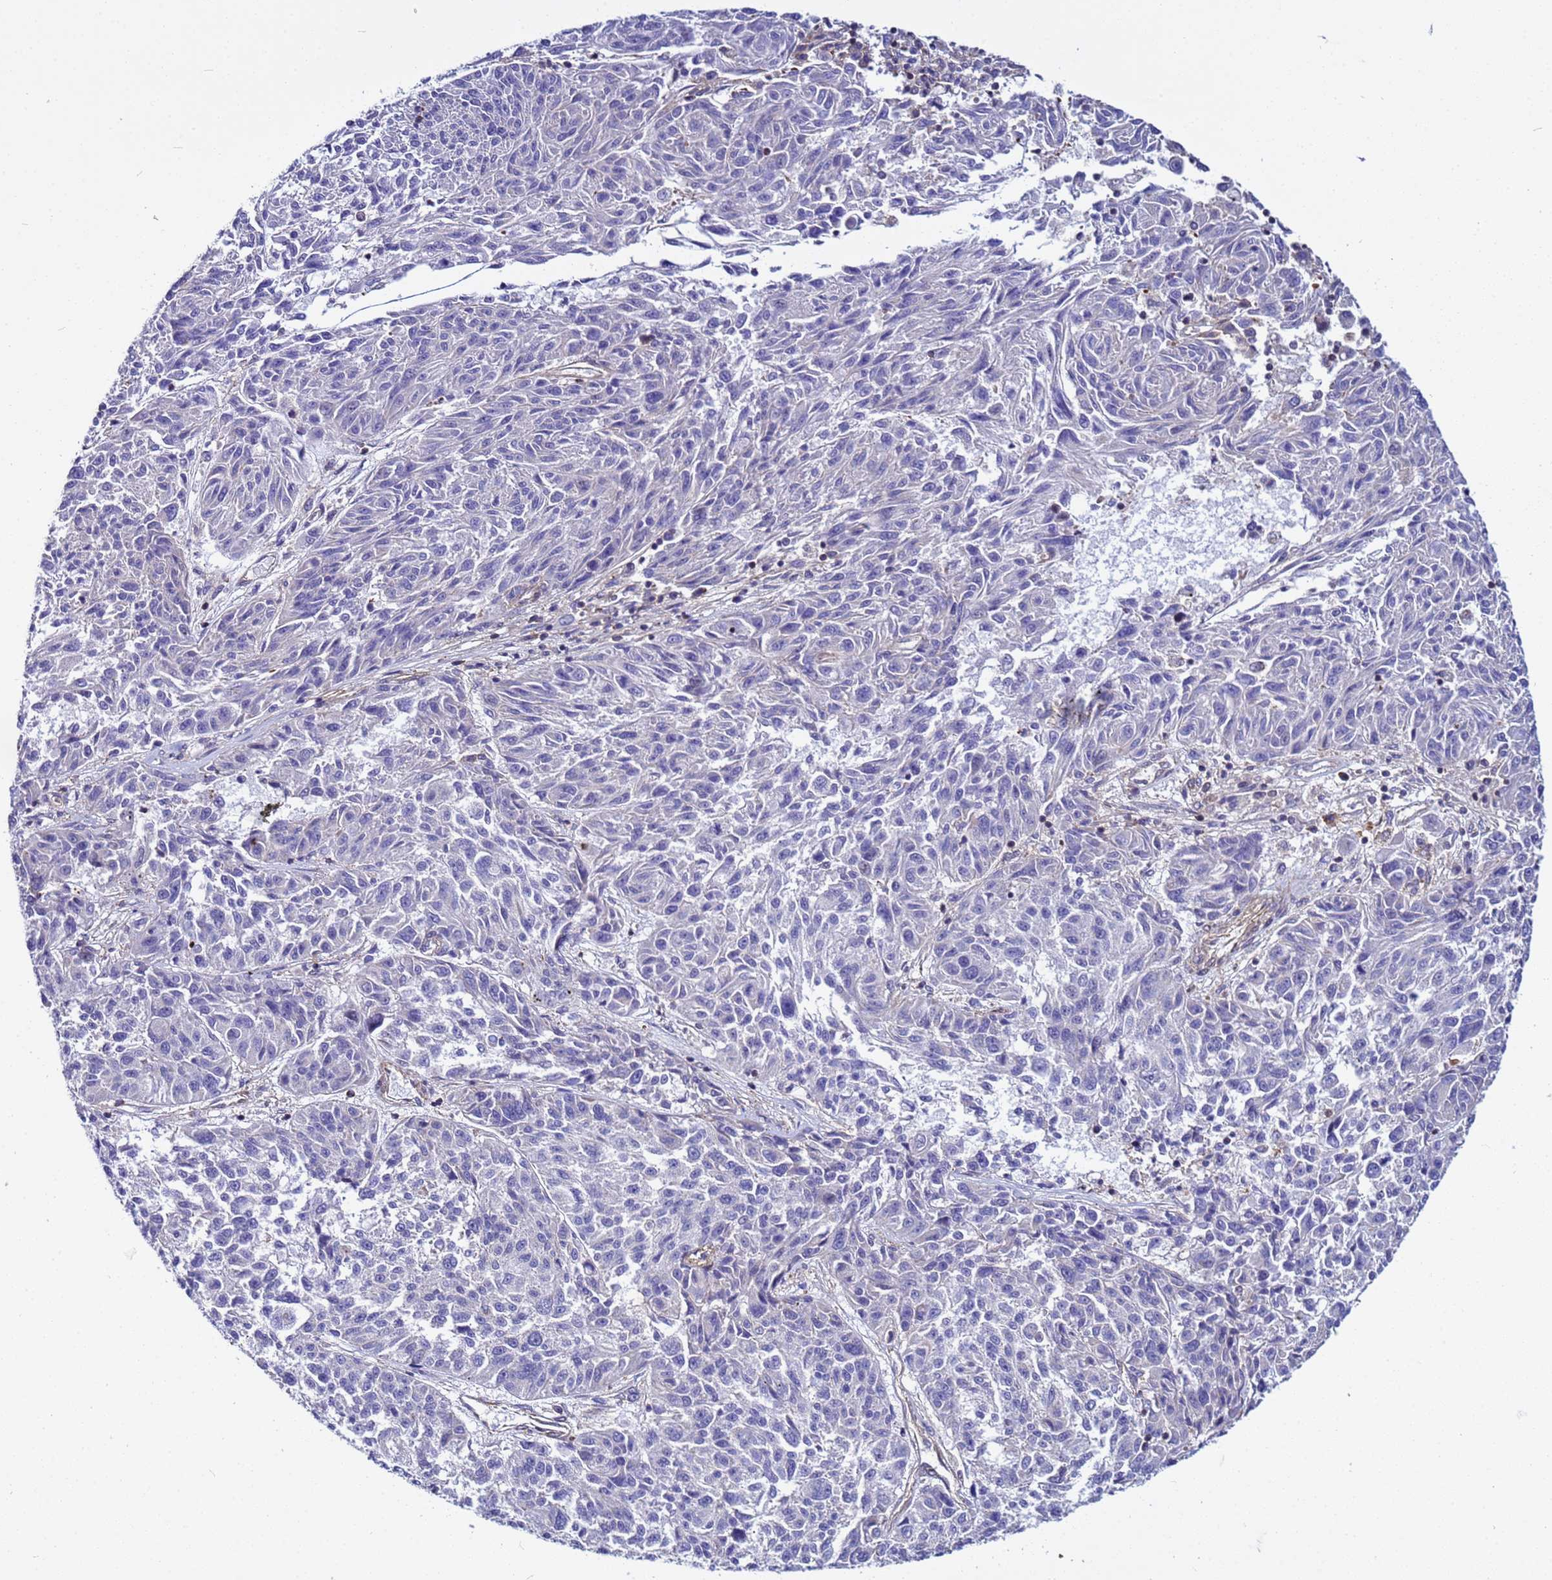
{"staining": {"intensity": "negative", "quantity": "none", "location": "none"}, "tissue": "melanoma", "cell_type": "Tumor cells", "image_type": "cancer", "snomed": [{"axis": "morphology", "description": "Malignant melanoma, NOS"}, {"axis": "topography", "description": "Skin"}], "caption": "Immunohistochemistry photomicrograph of neoplastic tissue: malignant melanoma stained with DAB (3,3'-diaminobenzidine) shows no significant protein staining in tumor cells. (Immunohistochemistry, brightfield microscopy, high magnification).", "gene": "STK38", "patient": {"sex": "male", "age": 53}}